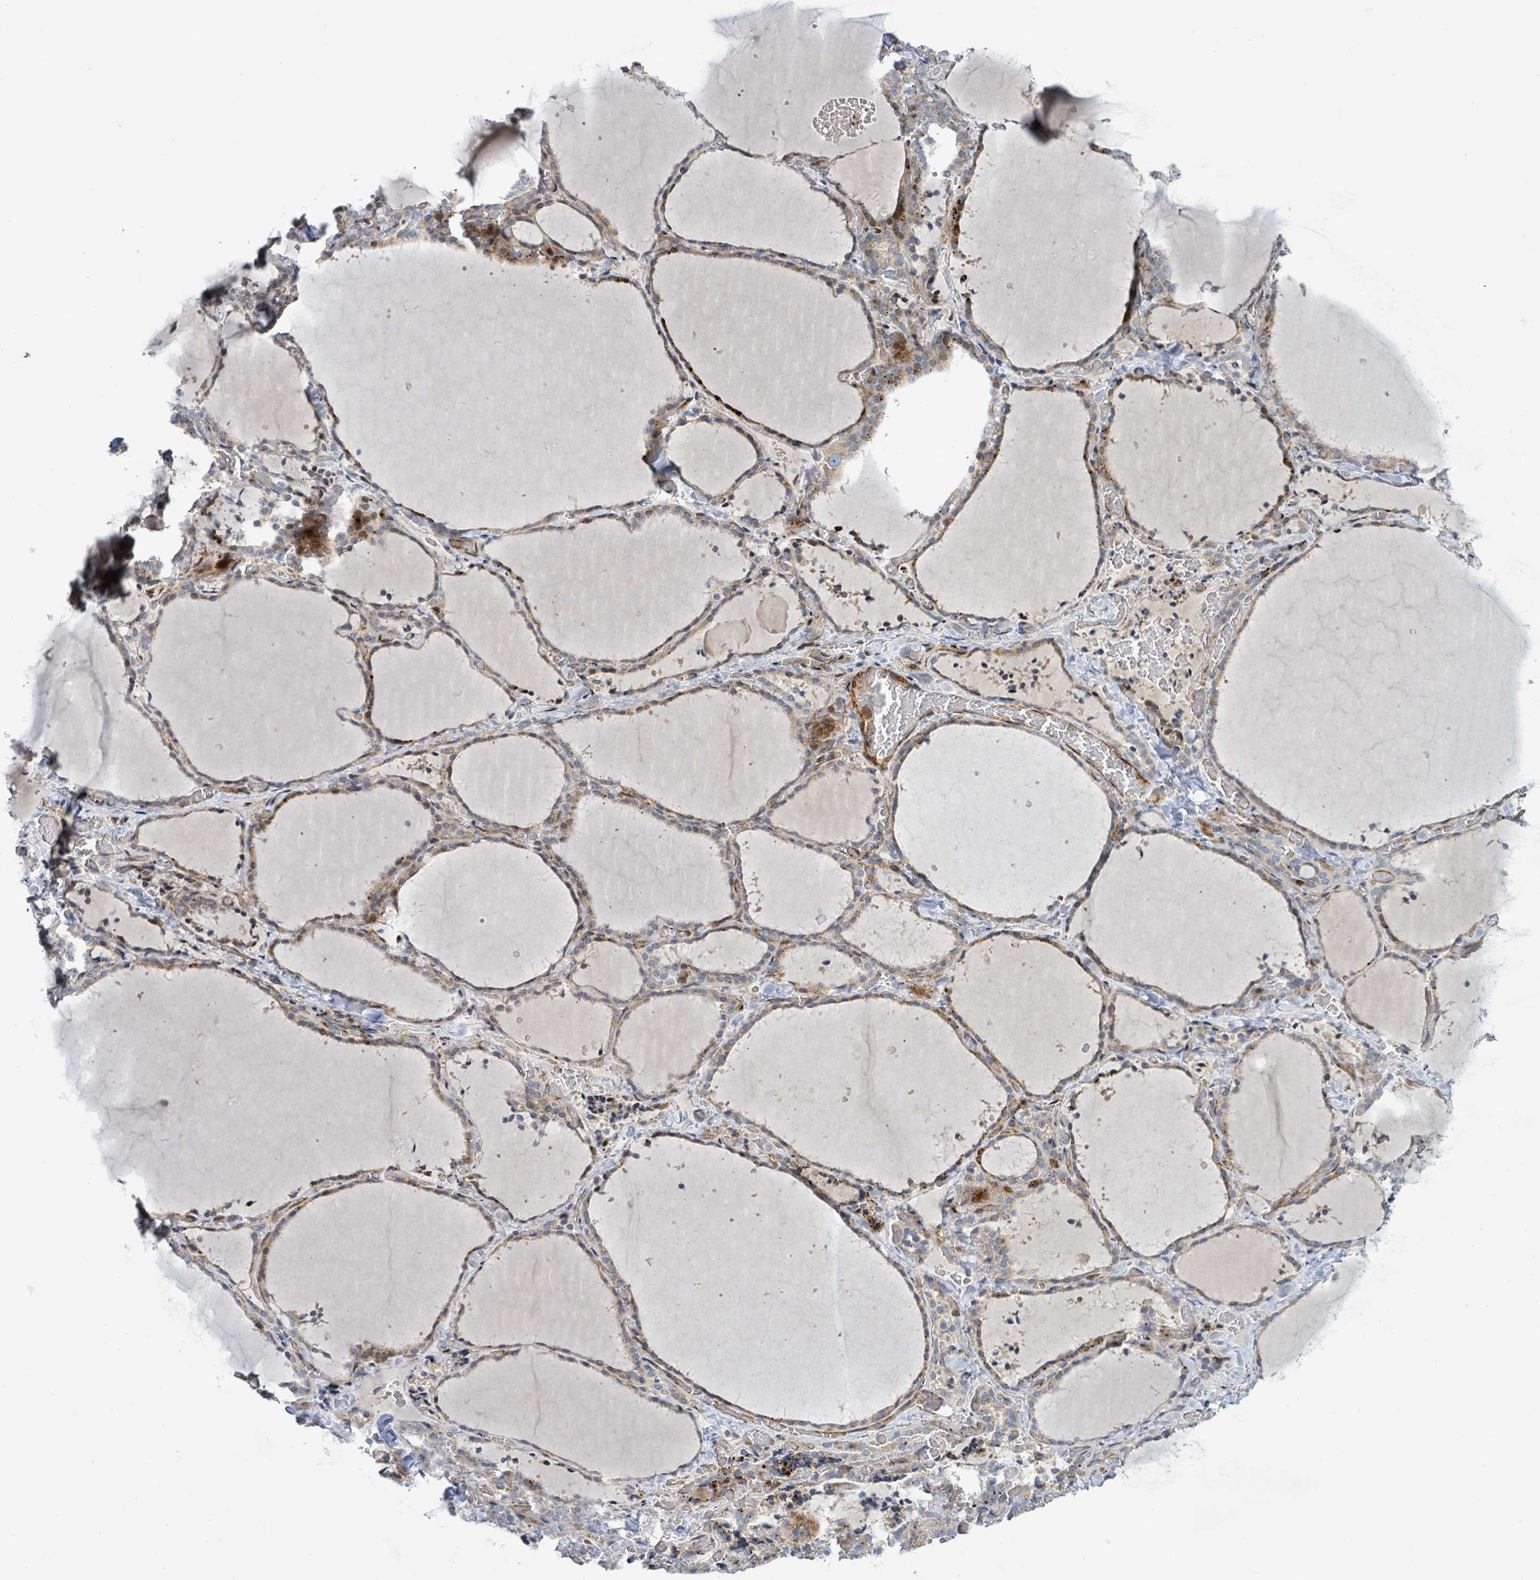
{"staining": {"intensity": "moderate", "quantity": "25%-75%", "location": "cytoplasmic/membranous,nuclear"}, "tissue": "thyroid gland", "cell_type": "Glandular cells", "image_type": "normal", "snomed": [{"axis": "morphology", "description": "Normal tissue, NOS"}, {"axis": "topography", "description": "Thyroid gland"}], "caption": "Immunohistochemistry (IHC) (DAB) staining of normal thyroid gland displays moderate cytoplasmic/membranous,nuclear protein staining in about 25%-75% of glandular cells.", "gene": "CFAP210", "patient": {"sex": "female", "age": 22}}